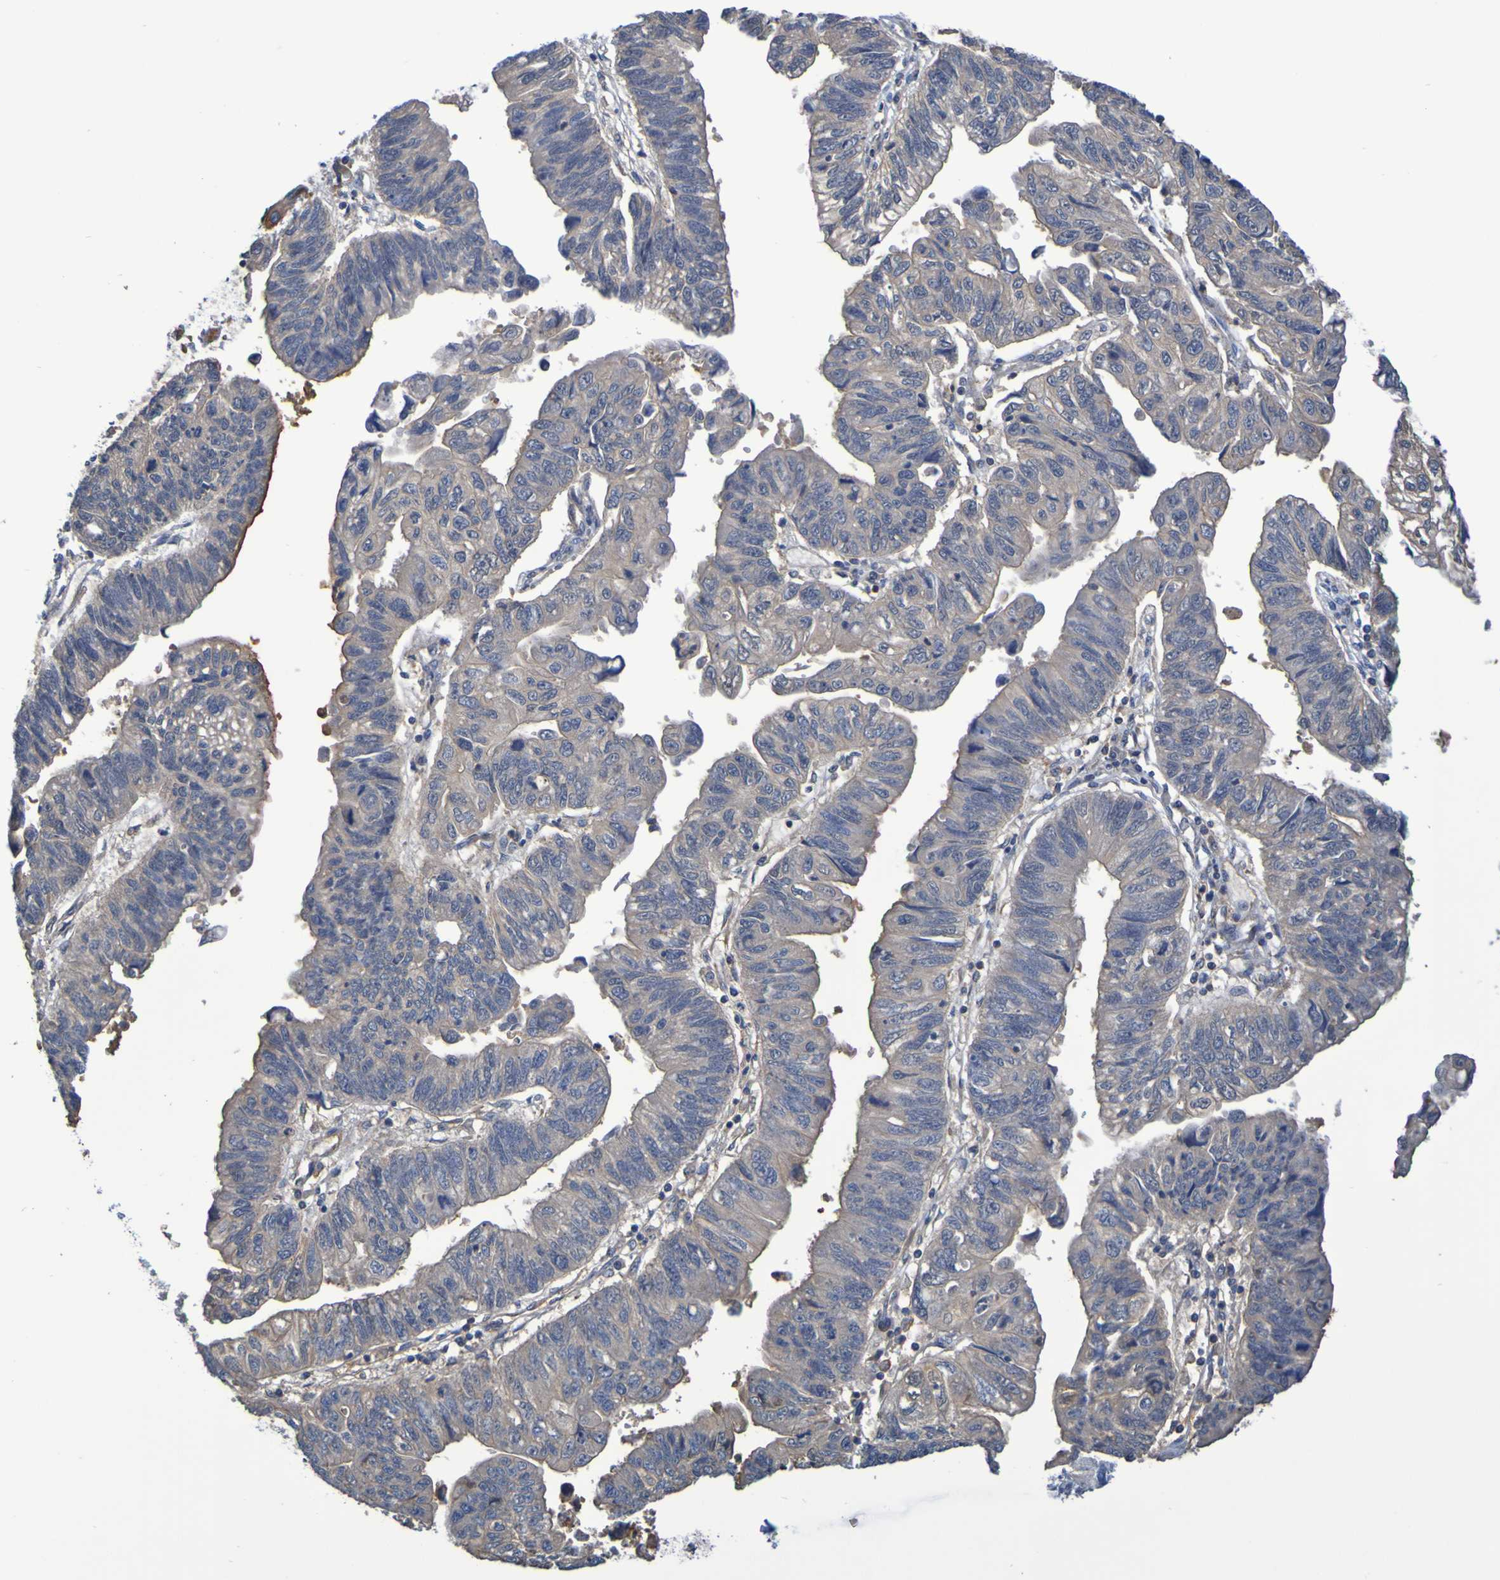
{"staining": {"intensity": "negative", "quantity": "none", "location": "none"}, "tissue": "stomach cancer", "cell_type": "Tumor cells", "image_type": "cancer", "snomed": [{"axis": "morphology", "description": "Adenocarcinoma, NOS"}, {"axis": "topography", "description": "Stomach"}], "caption": "An image of human stomach adenocarcinoma is negative for staining in tumor cells.", "gene": "GAB3", "patient": {"sex": "male", "age": 59}}